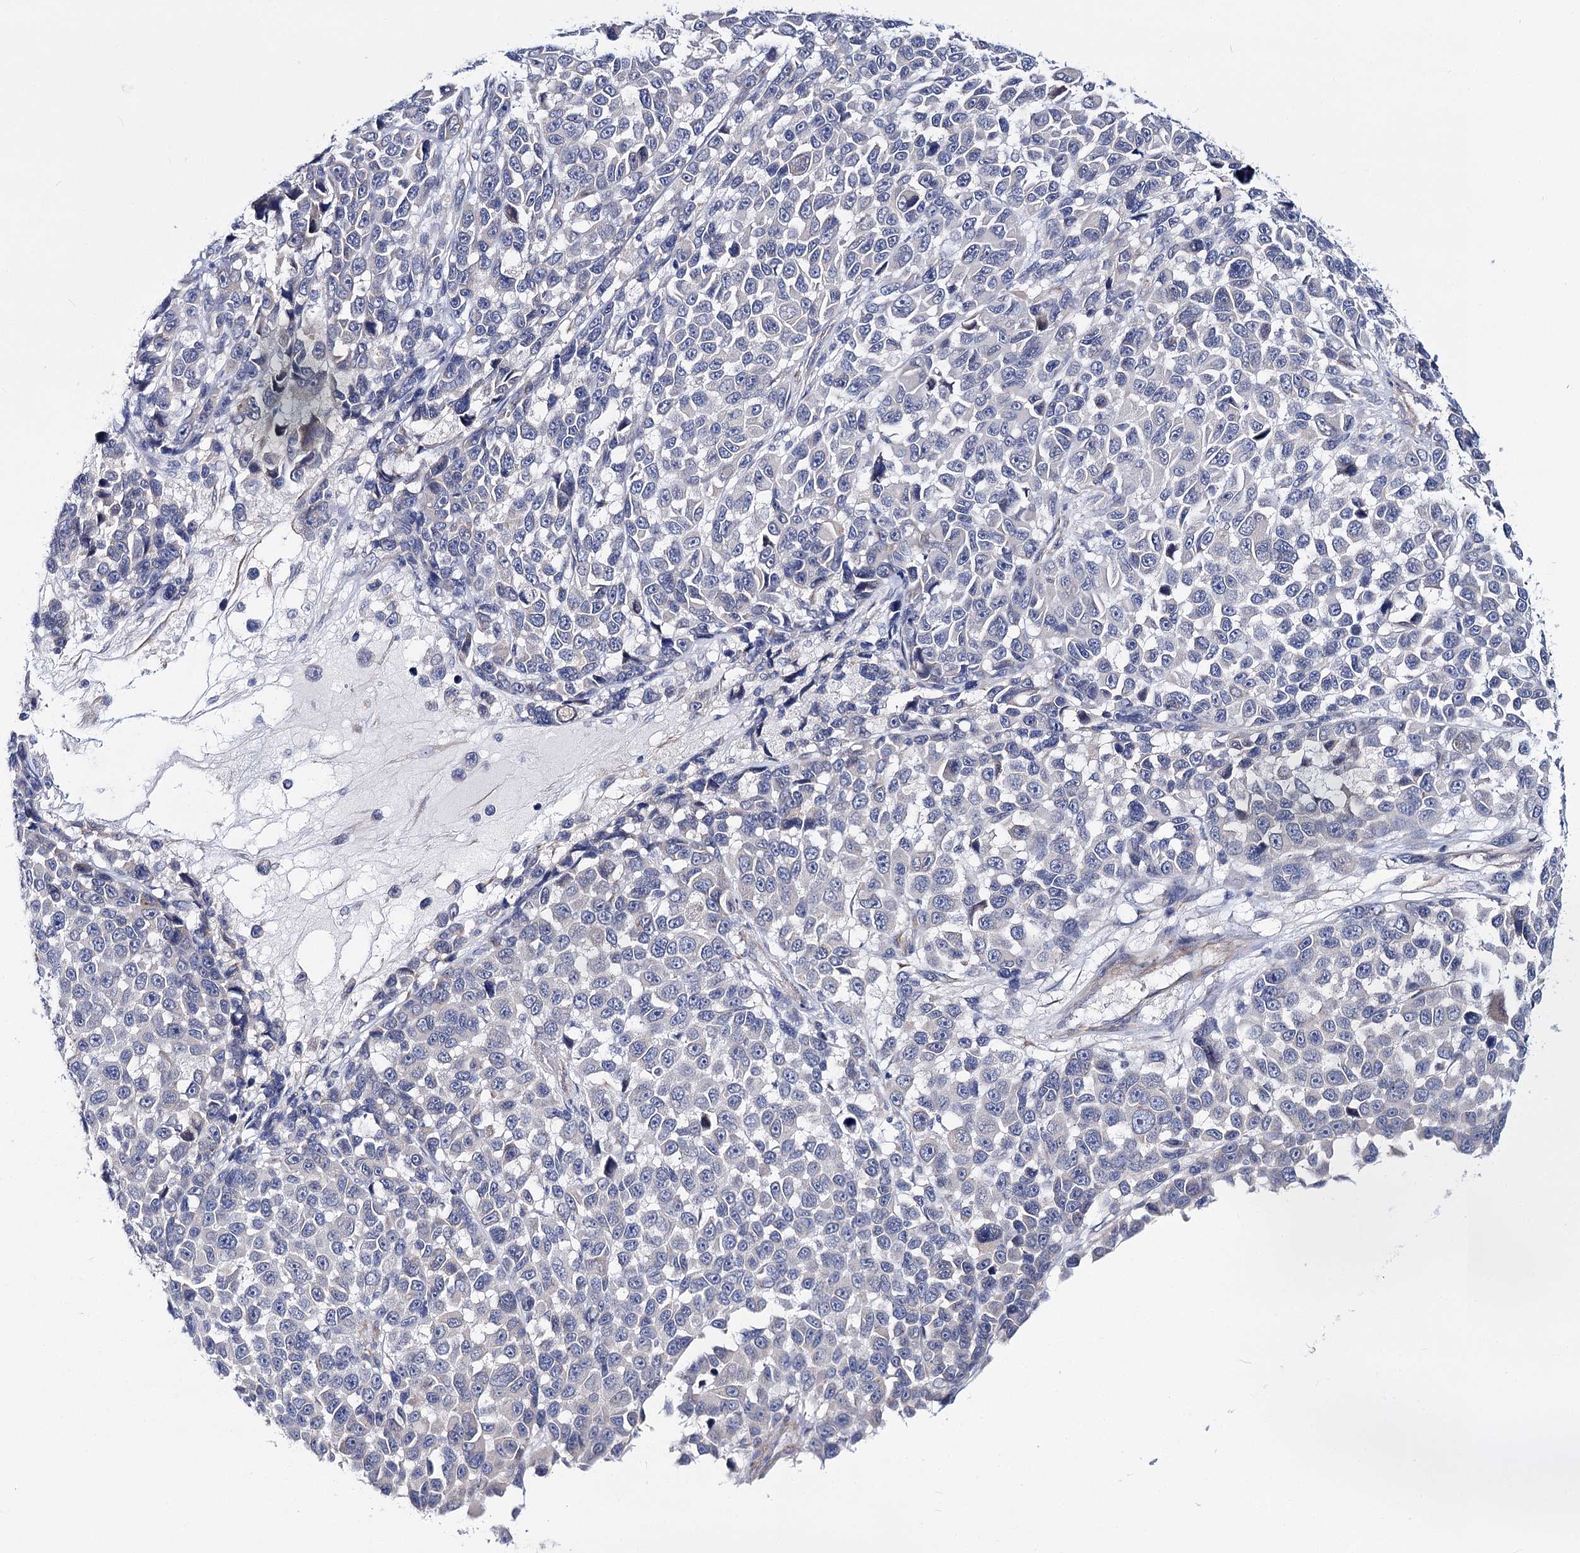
{"staining": {"intensity": "weak", "quantity": "<25%", "location": "cytoplasmic/membranous"}, "tissue": "melanoma", "cell_type": "Tumor cells", "image_type": "cancer", "snomed": [{"axis": "morphology", "description": "Malignant melanoma, NOS"}, {"axis": "topography", "description": "Skin"}], "caption": "Tumor cells are negative for protein expression in human melanoma.", "gene": "TEX12", "patient": {"sex": "male", "age": 53}}